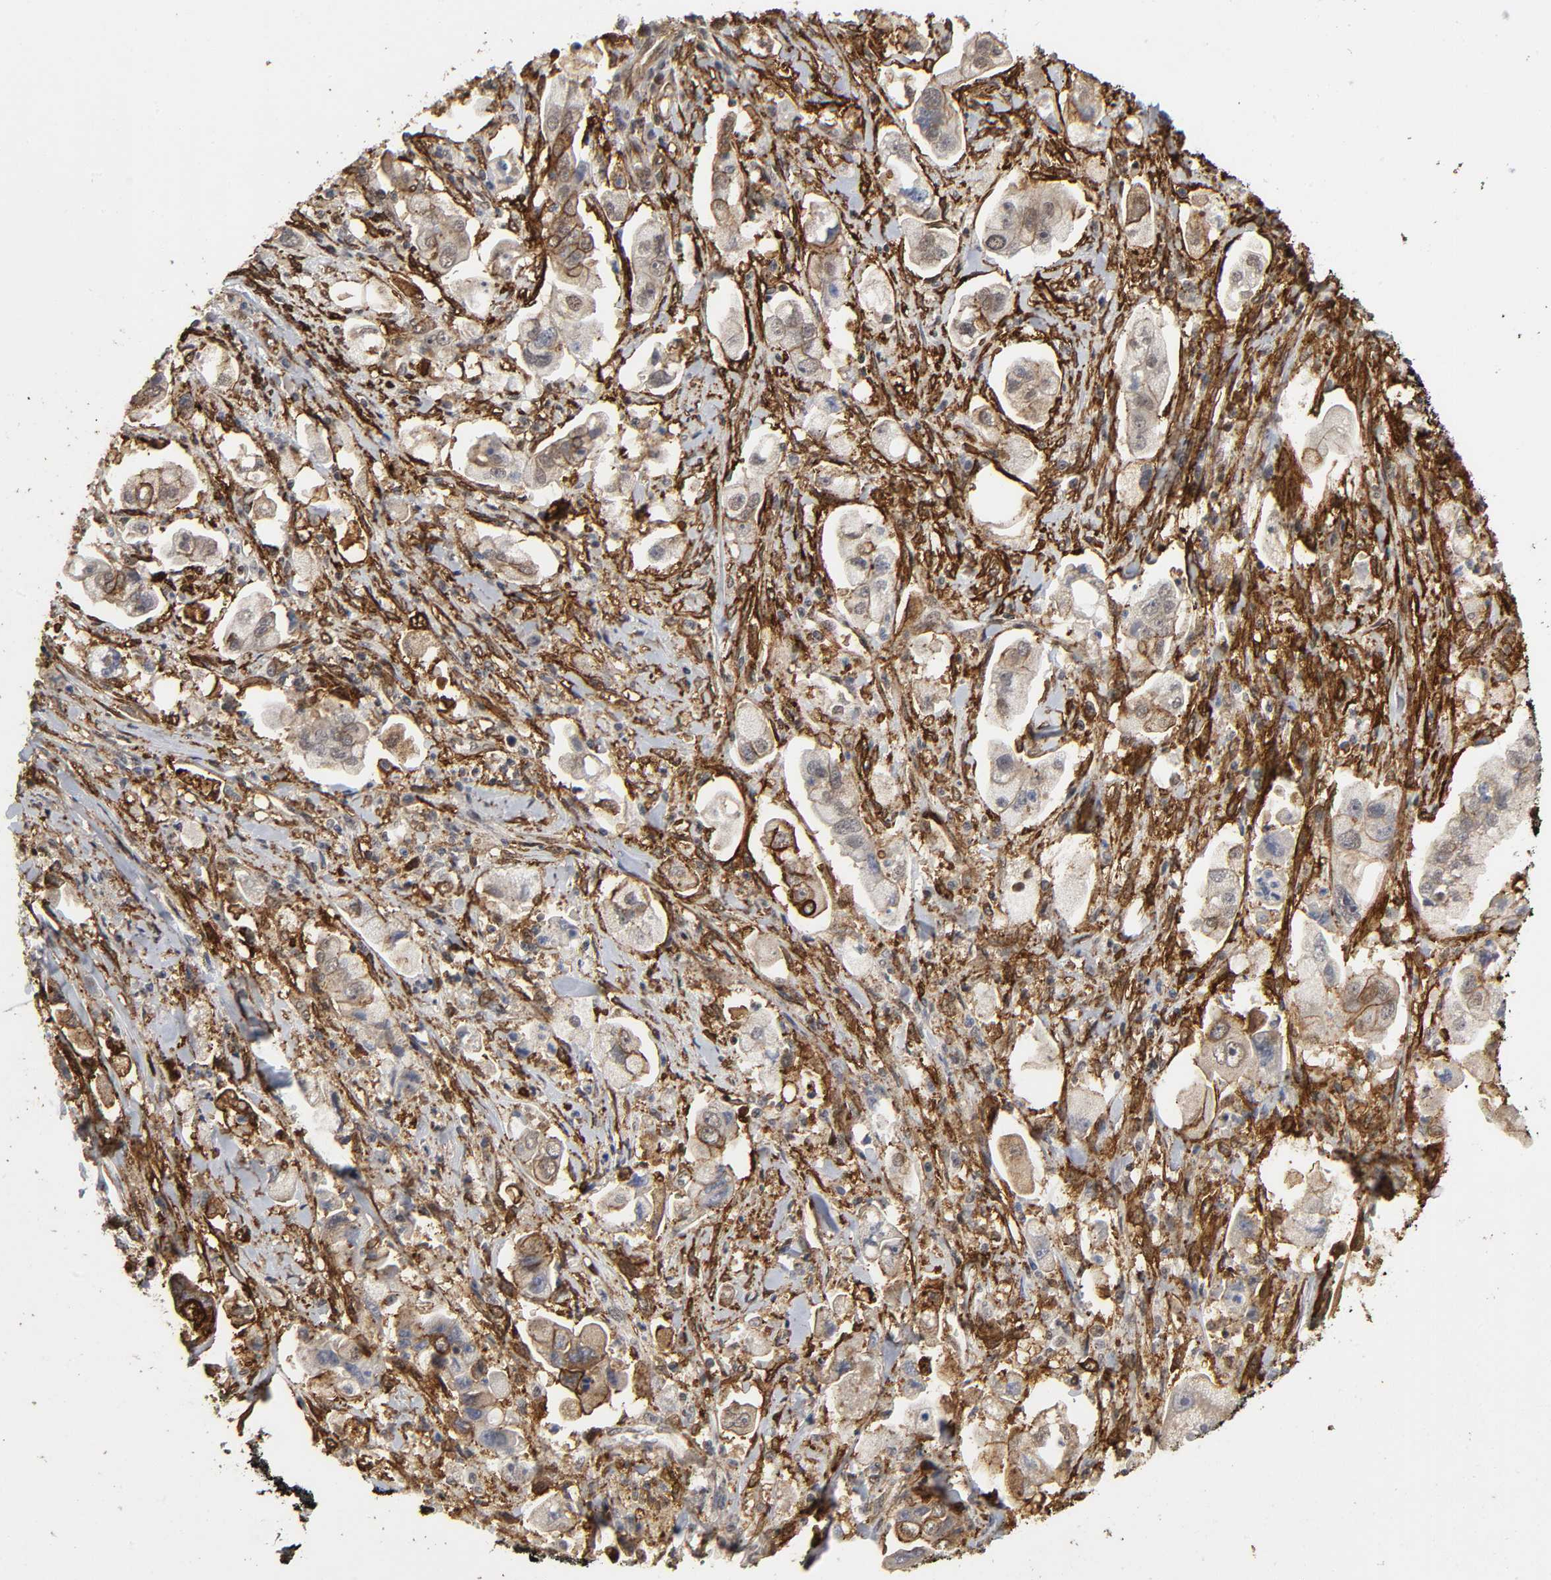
{"staining": {"intensity": "moderate", "quantity": "25%-75%", "location": "cytoplasmic/membranous,nuclear"}, "tissue": "stomach cancer", "cell_type": "Tumor cells", "image_type": "cancer", "snomed": [{"axis": "morphology", "description": "Adenocarcinoma, NOS"}, {"axis": "topography", "description": "Stomach"}], "caption": "Stomach cancer (adenocarcinoma) stained with IHC demonstrates moderate cytoplasmic/membranous and nuclear staining in about 25%-75% of tumor cells.", "gene": "AHNAK2", "patient": {"sex": "male", "age": 62}}